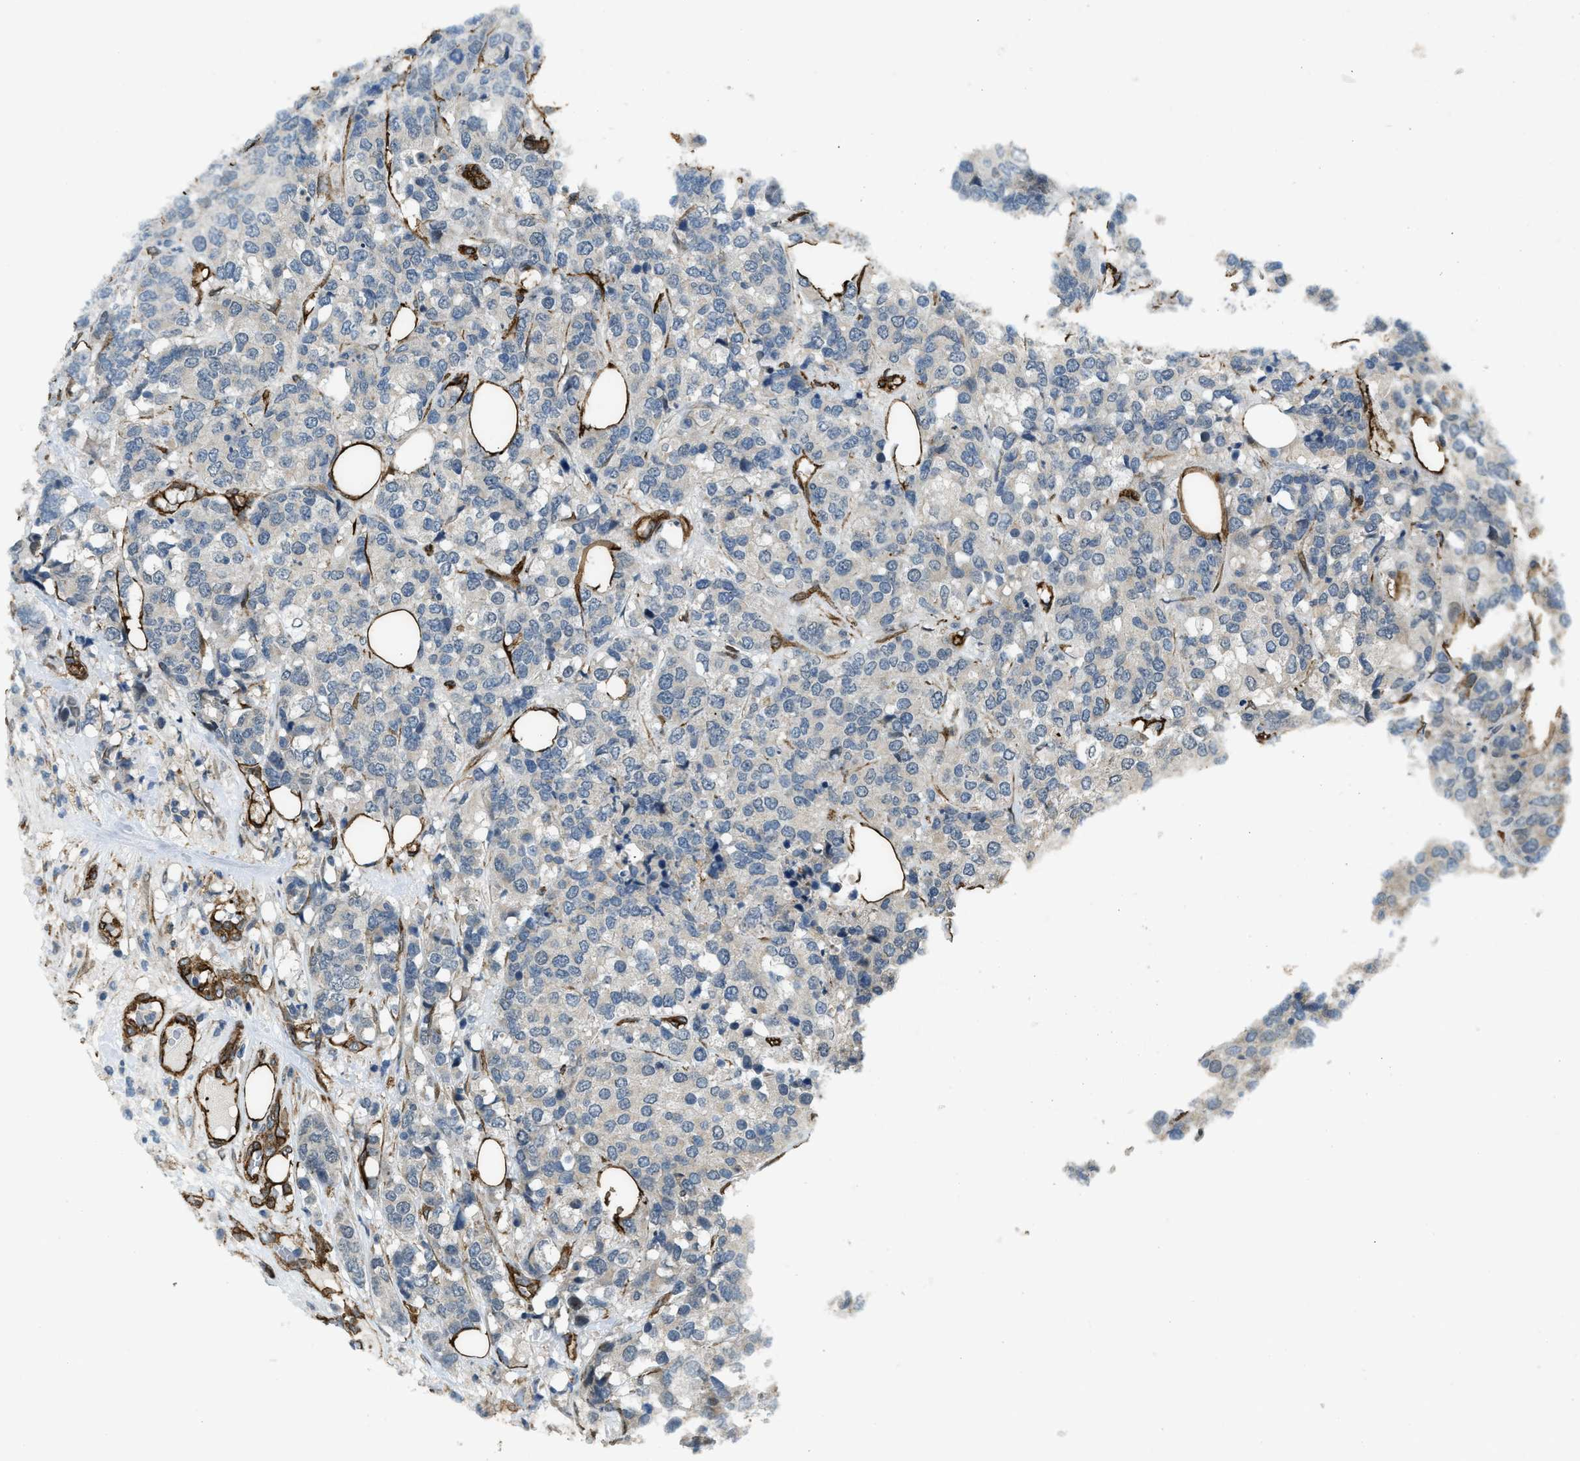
{"staining": {"intensity": "negative", "quantity": "none", "location": "none"}, "tissue": "breast cancer", "cell_type": "Tumor cells", "image_type": "cancer", "snomed": [{"axis": "morphology", "description": "Lobular carcinoma"}, {"axis": "topography", "description": "Breast"}], "caption": "Immunohistochemistry of human lobular carcinoma (breast) shows no expression in tumor cells. (IHC, brightfield microscopy, high magnification).", "gene": "NMB", "patient": {"sex": "female", "age": 59}}